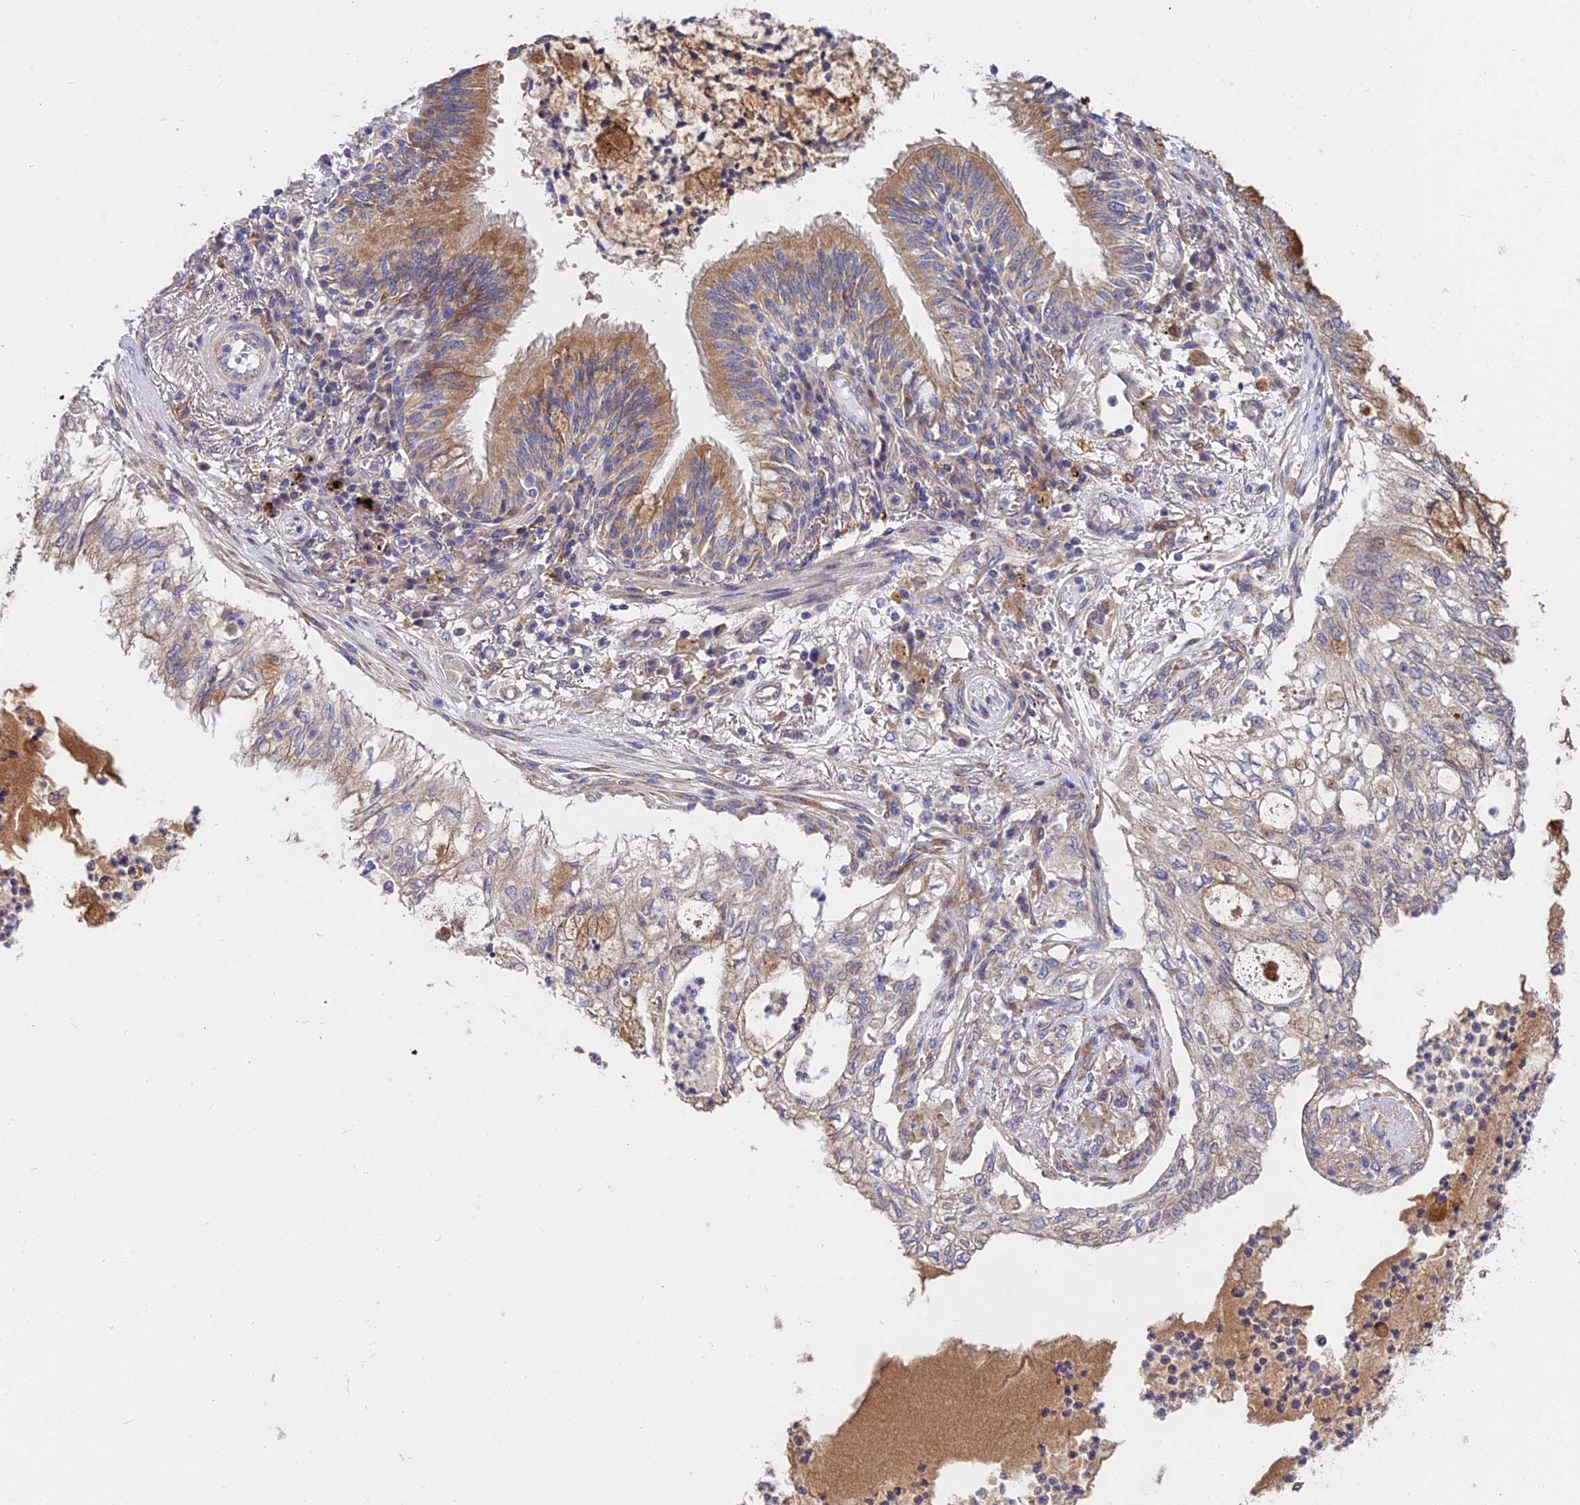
{"staining": {"intensity": "weak", "quantity": "25%-75%", "location": "cytoplasmic/membranous"}, "tissue": "lung cancer", "cell_type": "Tumor cells", "image_type": "cancer", "snomed": [{"axis": "morphology", "description": "Adenocarcinoma, NOS"}, {"axis": "topography", "description": "Lung"}], "caption": "A low amount of weak cytoplasmic/membranous staining is seen in approximately 25%-75% of tumor cells in lung adenocarcinoma tissue. Ihc stains the protein in brown and the nuclei are stained blue.", "gene": "CDC37L1", "patient": {"sex": "female", "age": 70}}